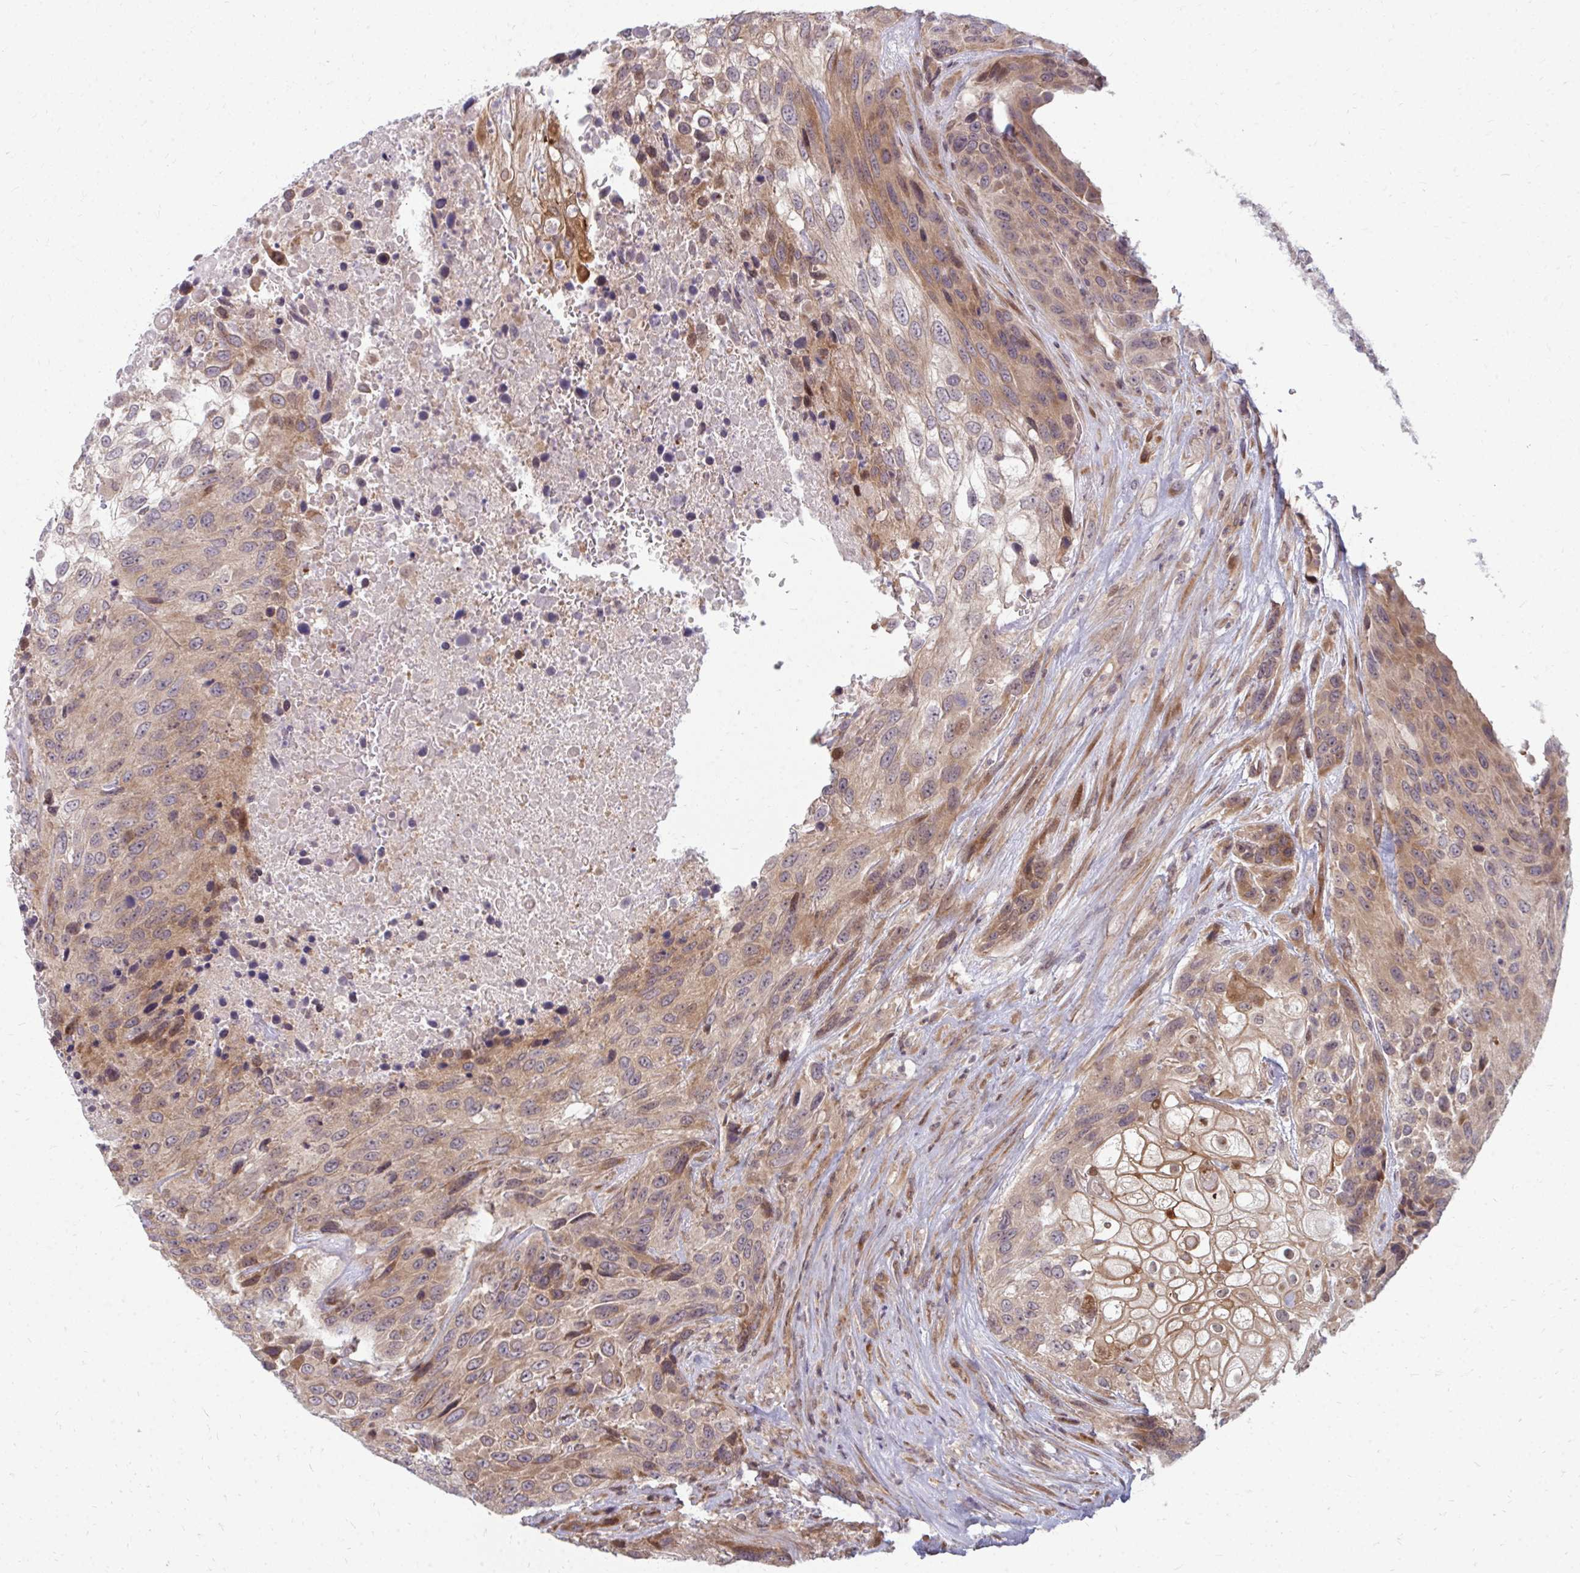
{"staining": {"intensity": "moderate", "quantity": ">75%", "location": "cytoplasmic/membranous"}, "tissue": "urothelial cancer", "cell_type": "Tumor cells", "image_type": "cancer", "snomed": [{"axis": "morphology", "description": "Urothelial carcinoma, High grade"}, {"axis": "topography", "description": "Urinary bladder"}], "caption": "Tumor cells demonstrate medium levels of moderate cytoplasmic/membranous positivity in approximately >75% of cells in urothelial carcinoma (high-grade).", "gene": "ZNF285", "patient": {"sex": "female", "age": 70}}